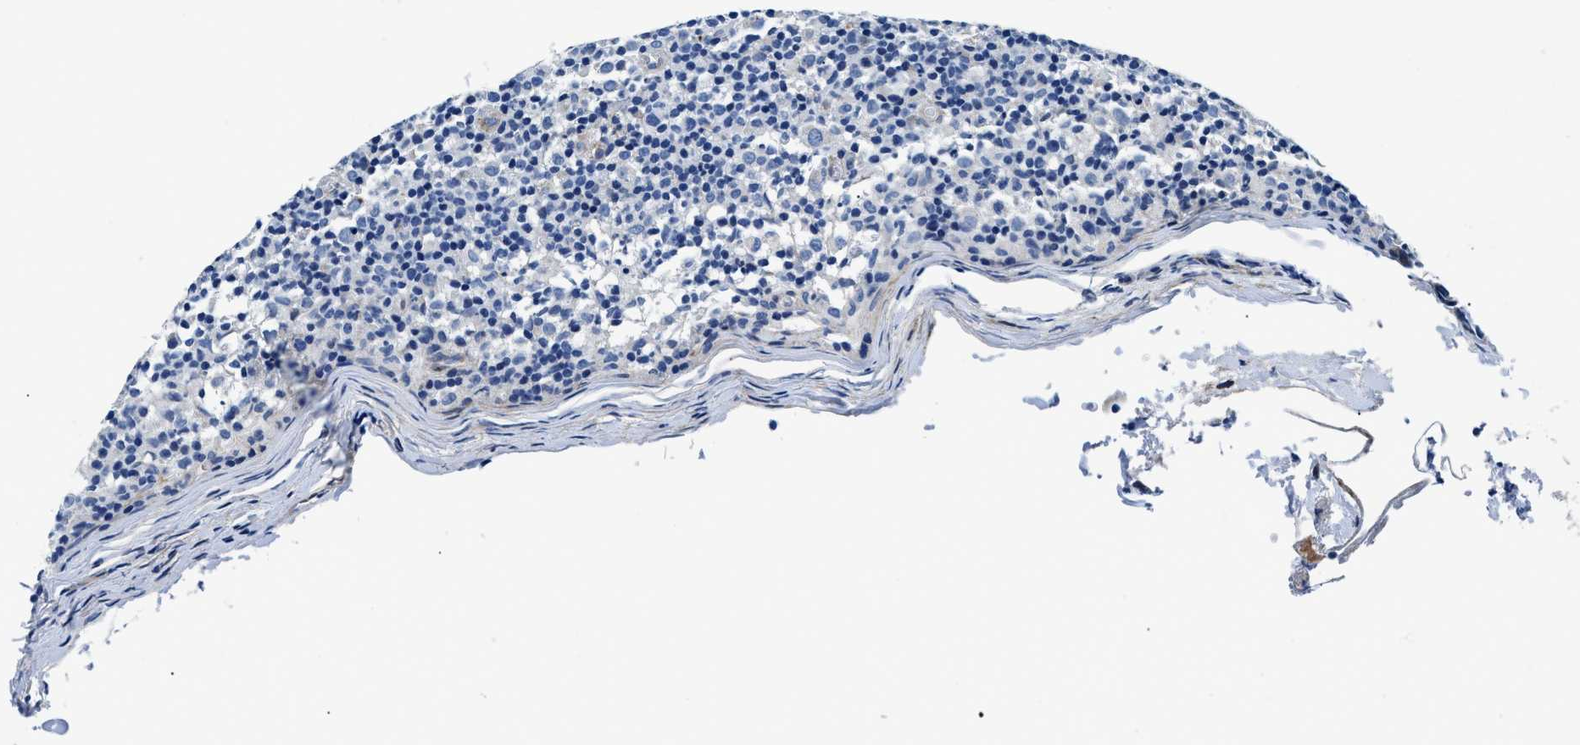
{"staining": {"intensity": "negative", "quantity": "none", "location": "none"}, "tissue": "lymph node", "cell_type": "Germinal center cells", "image_type": "normal", "snomed": [{"axis": "morphology", "description": "Normal tissue, NOS"}, {"axis": "morphology", "description": "Inflammation, NOS"}, {"axis": "topography", "description": "Lymph node"}], "caption": "This is a micrograph of immunohistochemistry staining of benign lymph node, which shows no expression in germinal center cells.", "gene": "DAG1", "patient": {"sex": "male", "age": 55}}